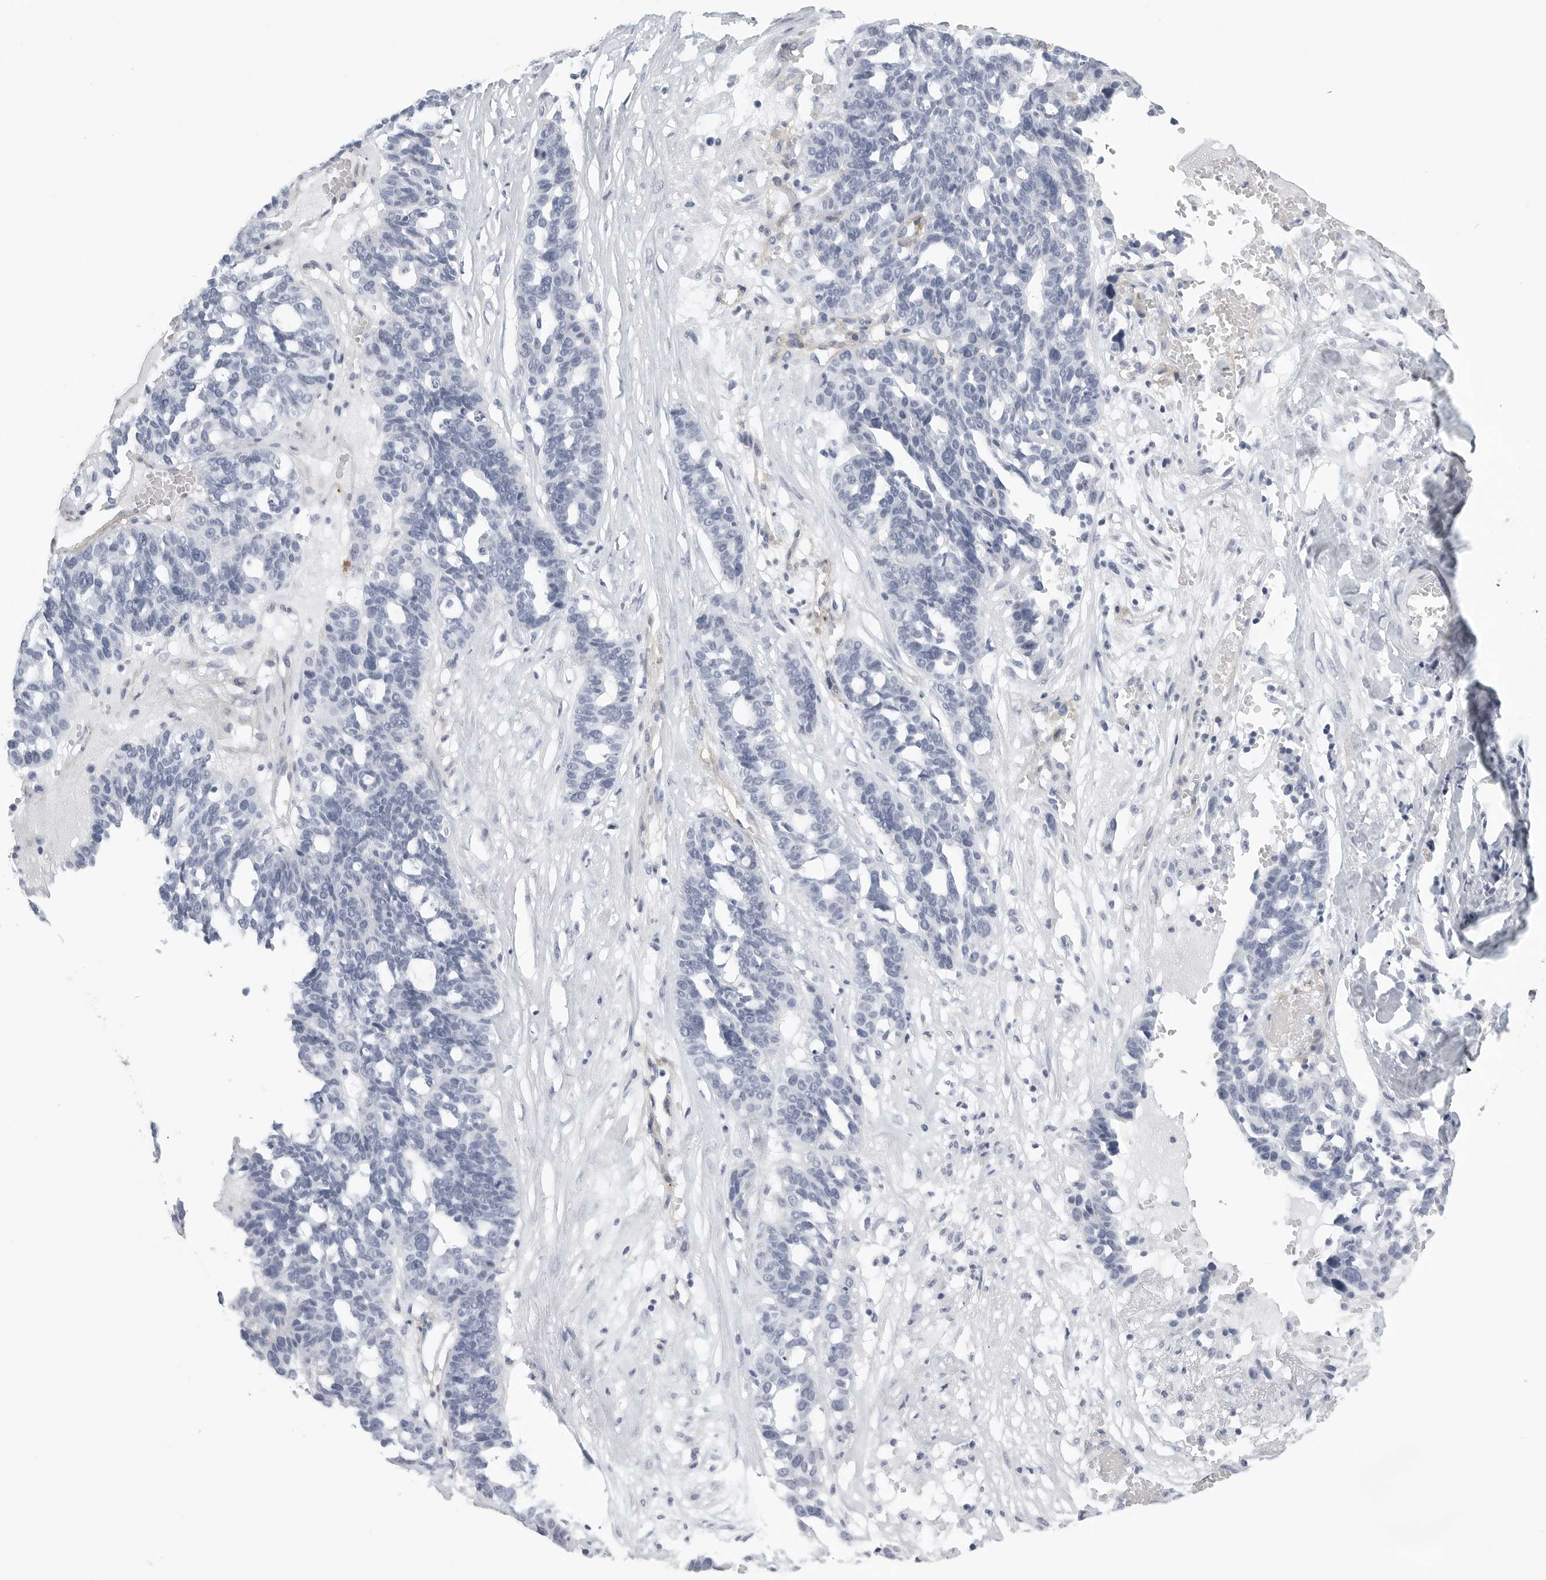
{"staining": {"intensity": "negative", "quantity": "none", "location": "none"}, "tissue": "ovarian cancer", "cell_type": "Tumor cells", "image_type": "cancer", "snomed": [{"axis": "morphology", "description": "Cystadenocarcinoma, serous, NOS"}, {"axis": "topography", "description": "Ovary"}], "caption": "Immunohistochemistry of human ovarian serous cystadenocarcinoma exhibits no staining in tumor cells.", "gene": "TNR", "patient": {"sex": "female", "age": 59}}